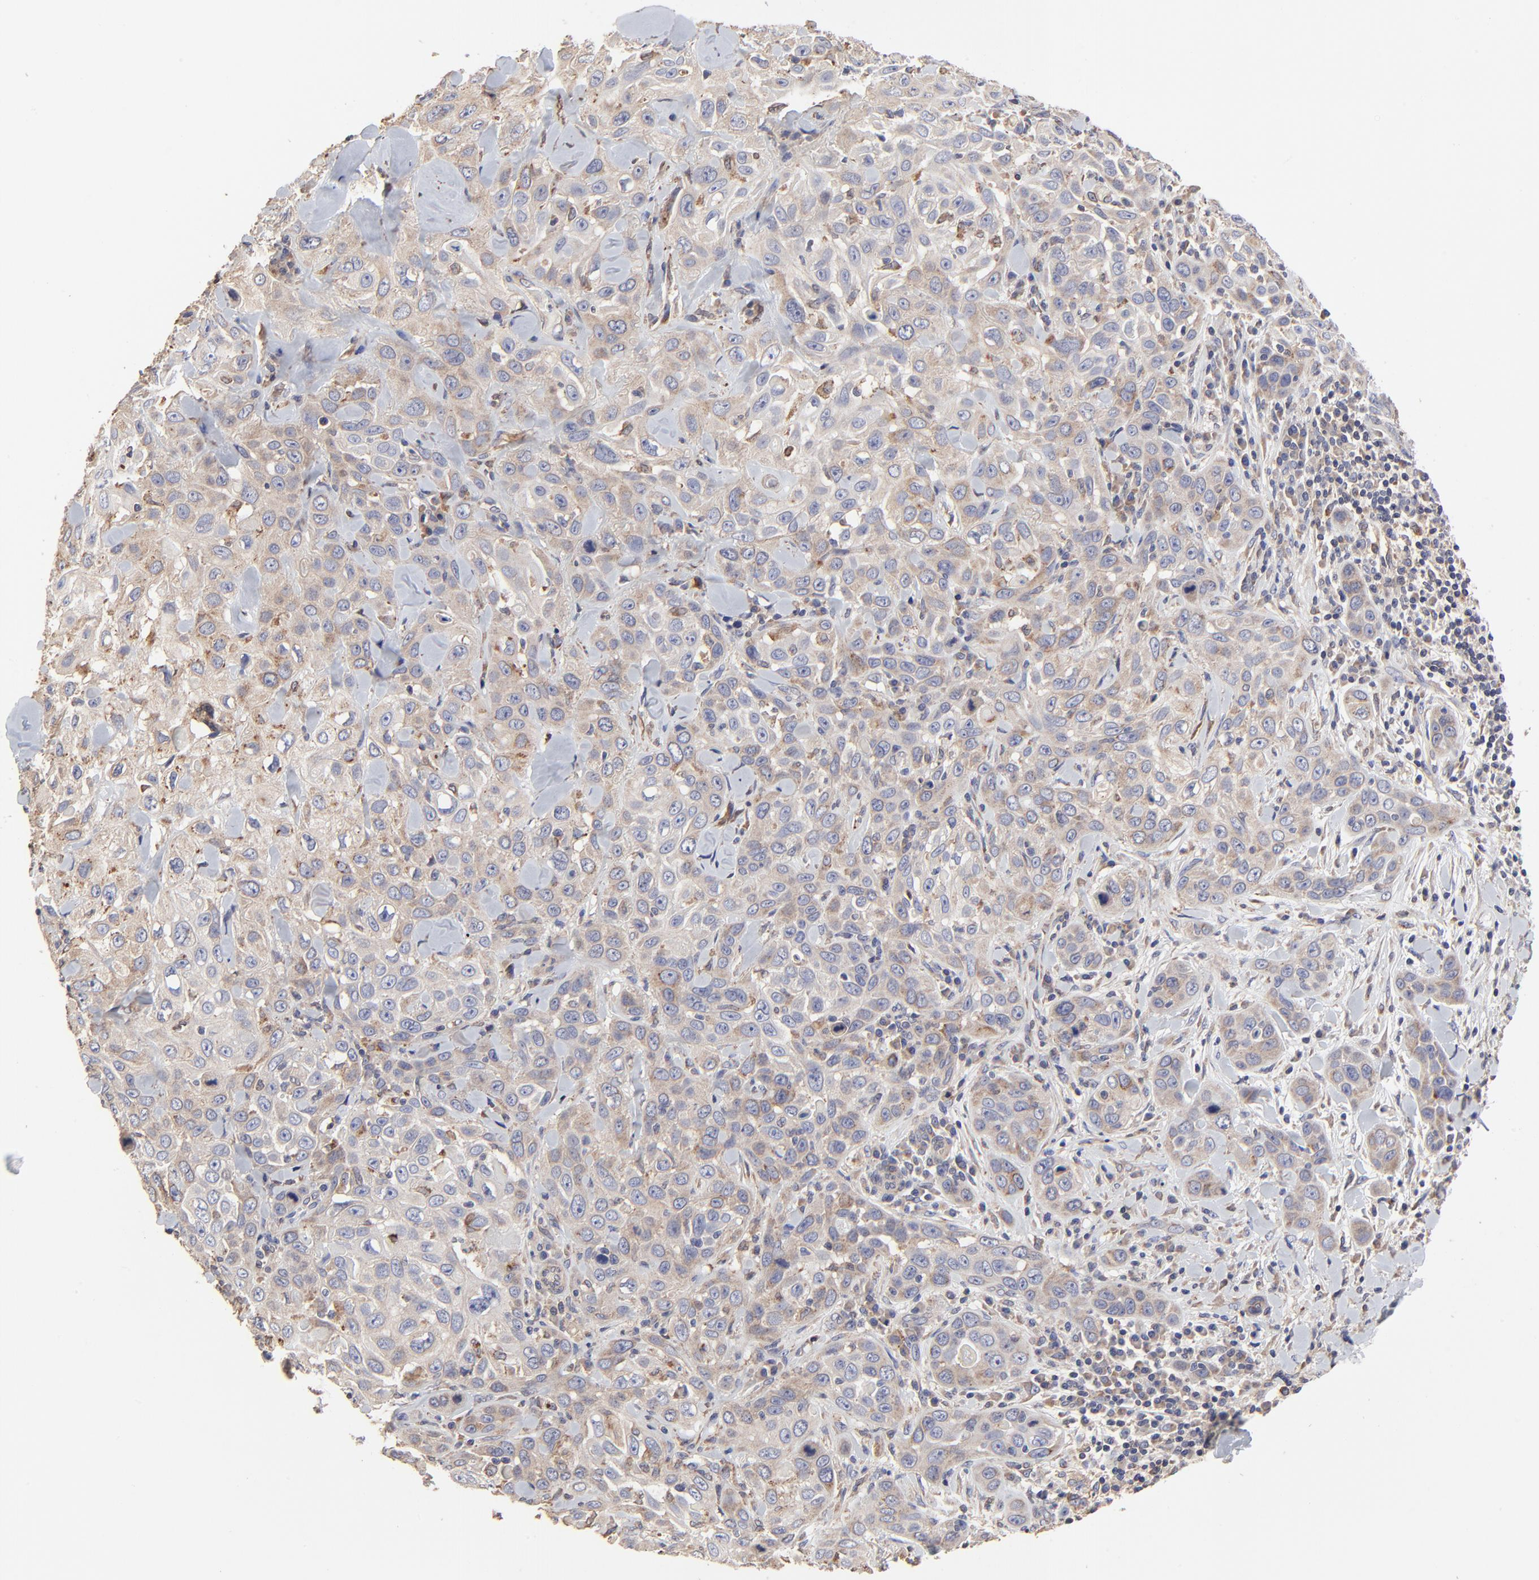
{"staining": {"intensity": "weak", "quantity": "25%-75%", "location": "cytoplasmic/membranous"}, "tissue": "skin cancer", "cell_type": "Tumor cells", "image_type": "cancer", "snomed": [{"axis": "morphology", "description": "Squamous cell carcinoma, NOS"}, {"axis": "topography", "description": "Skin"}], "caption": "A brown stain highlights weak cytoplasmic/membranous positivity of a protein in human squamous cell carcinoma (skin) tumor cells.", "gene": "ELP2", "patient": {"sex": "male", "age": 84}}